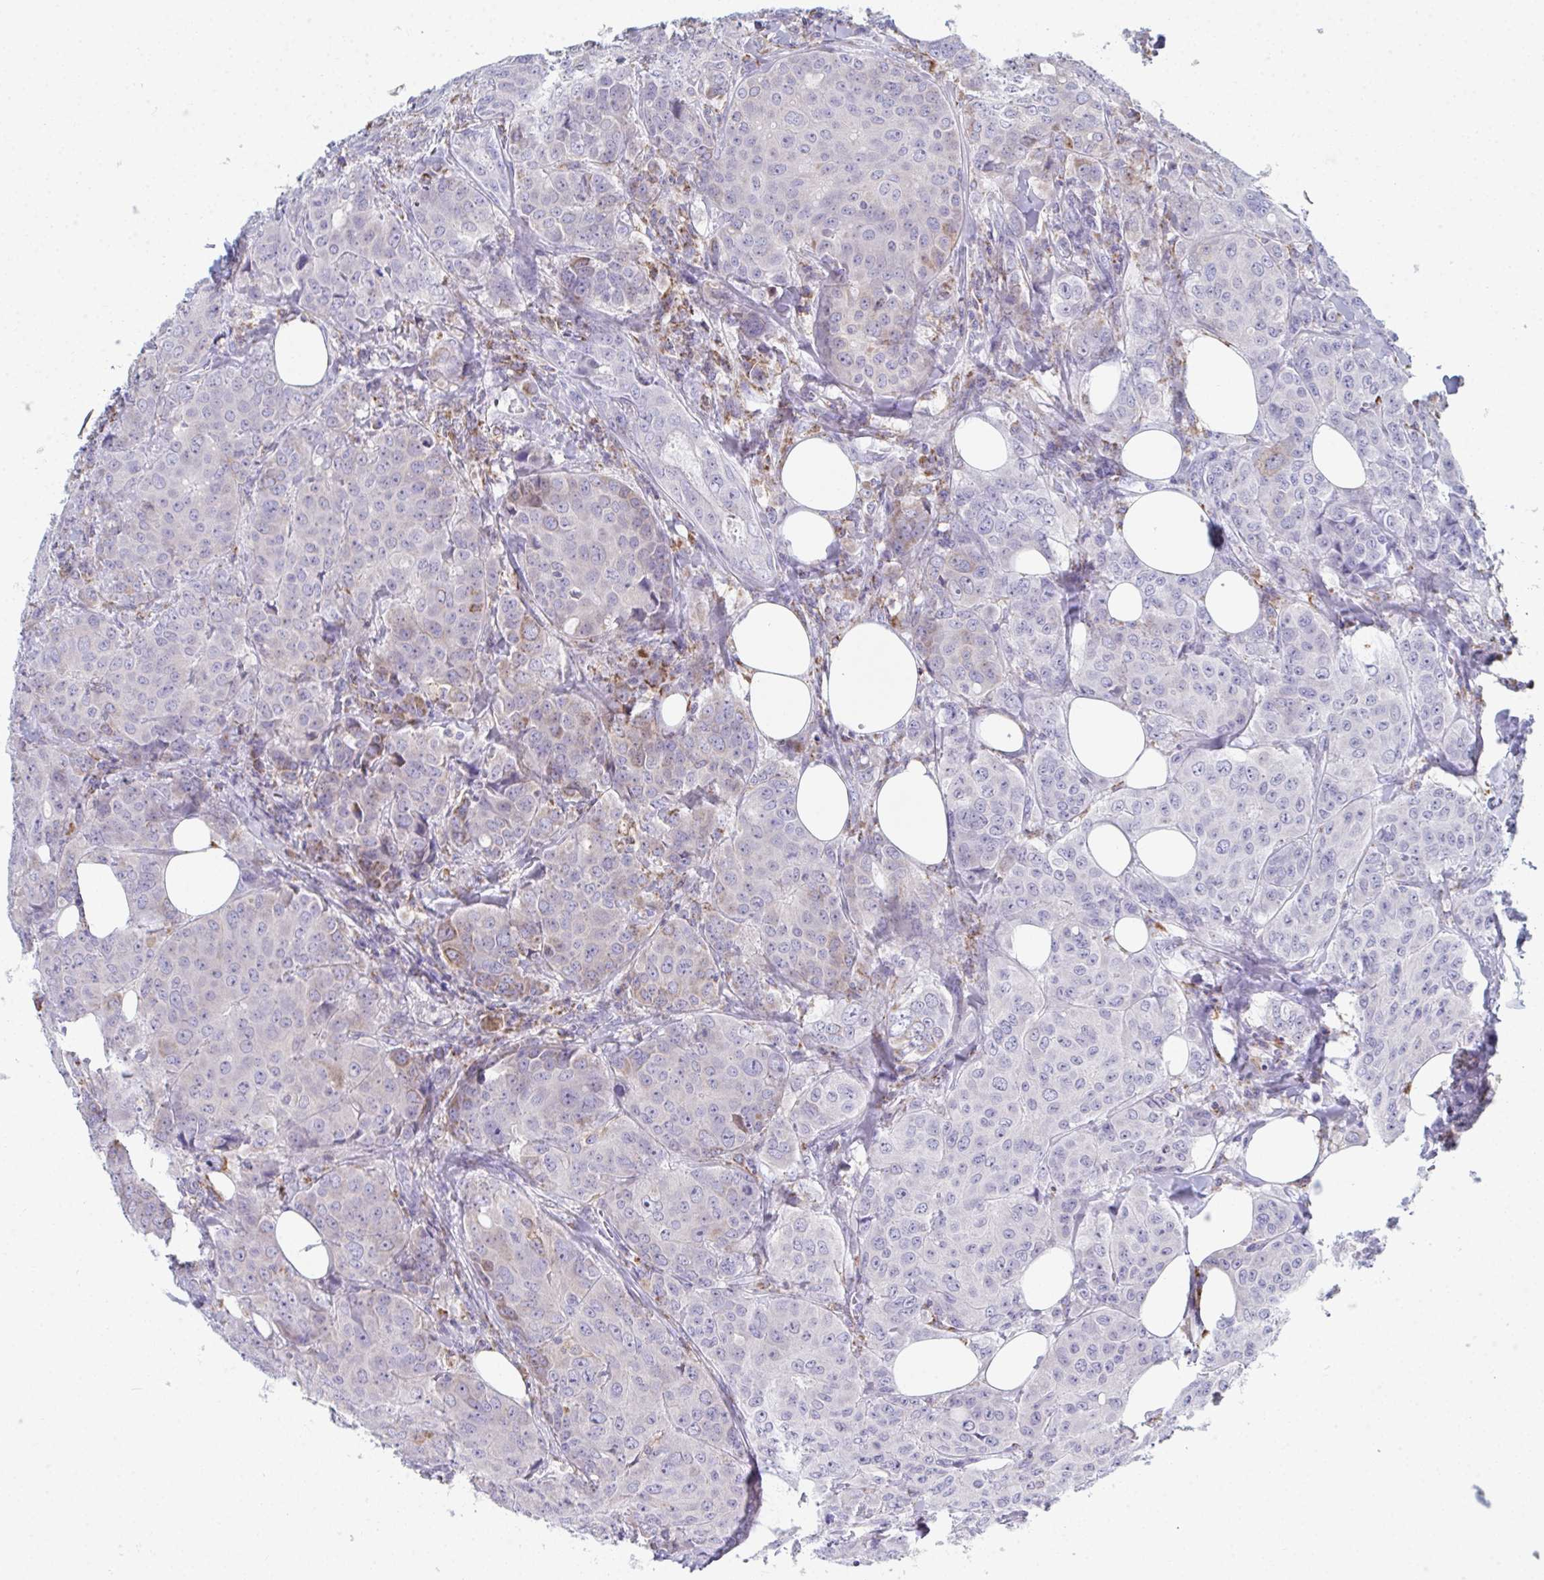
{"staining": {"intensity": "moderate", "quantity": "<25%", "location": "cytoplasmic/membranous"}, "tissue": "breast cancer", "cell_type": "Tumor cells", "image_type": "cancer", "snomed": [{"axis": "morphology", "description": "Duct carcinoma"}, {"axis": "topography", "description": "Breast"}], "caption": "Tumor cells display low levels of moderate cytoplasmic/membranous staining in approximately <25% of cells in invasive ductal carcinoma (breast).", "gene": "MGAM2", "patient": {"sex": "female", "age": 43}}